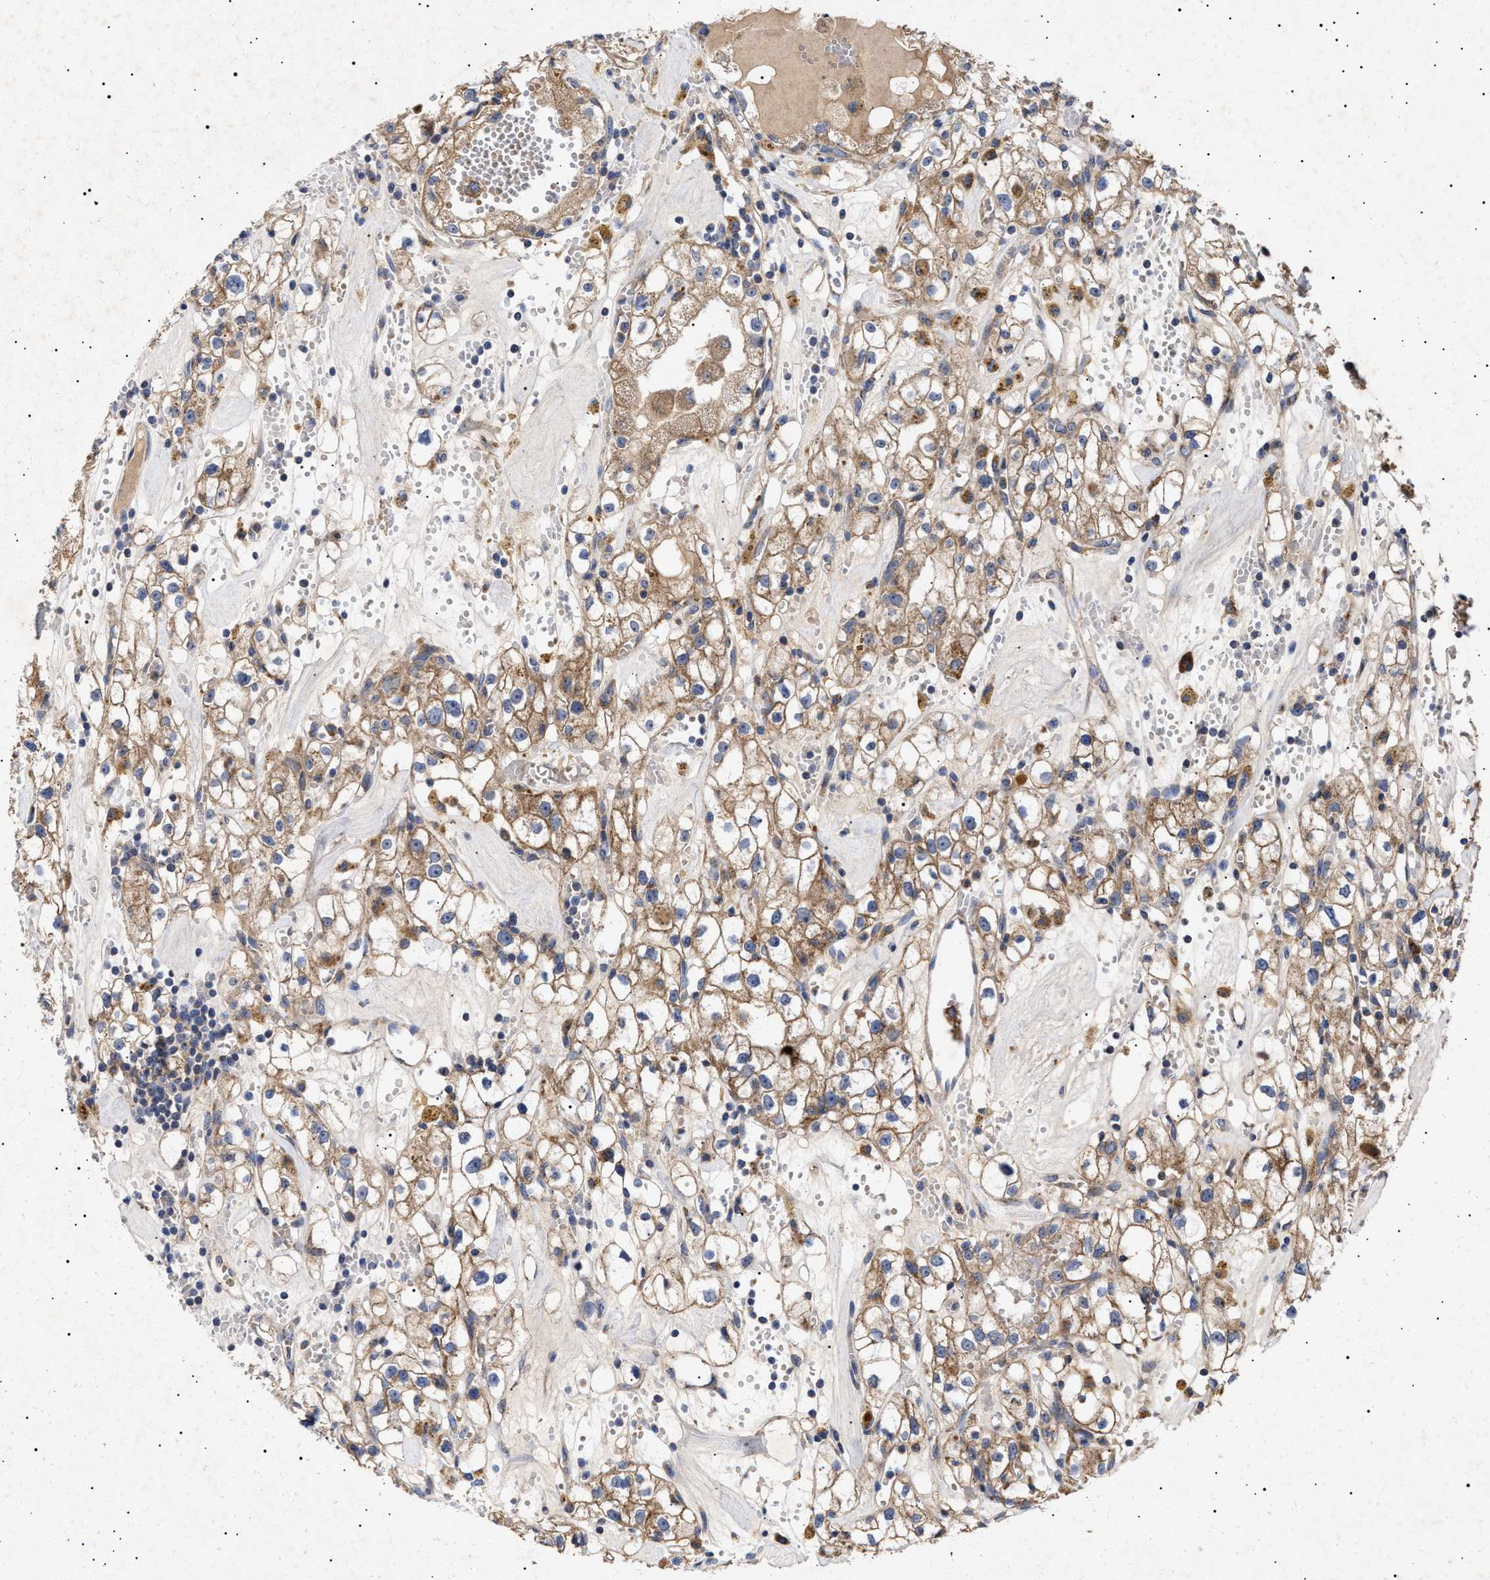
{"staining": {"intensity": "moderate", "quantity": ">75%", "location": "cytoplasmic/membranous"}, "tissue": "renal cancer", "cell_type": "Tumor cells", "image_type": "cancer", "snomed": [{"axis": "morphology", "description": "Adenocarcinoma, NOS"}, {"axis": "topography", "description": "Kidney"}], "caption": "Renal cancer (adenocarcinoma) was stained to show a protein in brown. There is medium levels of moderate cytoplasmic/membranous positivity in approximately >75% of tumor cells.", "gene": "MRPL10", "patient": {"sex": "male", "age": 56}}